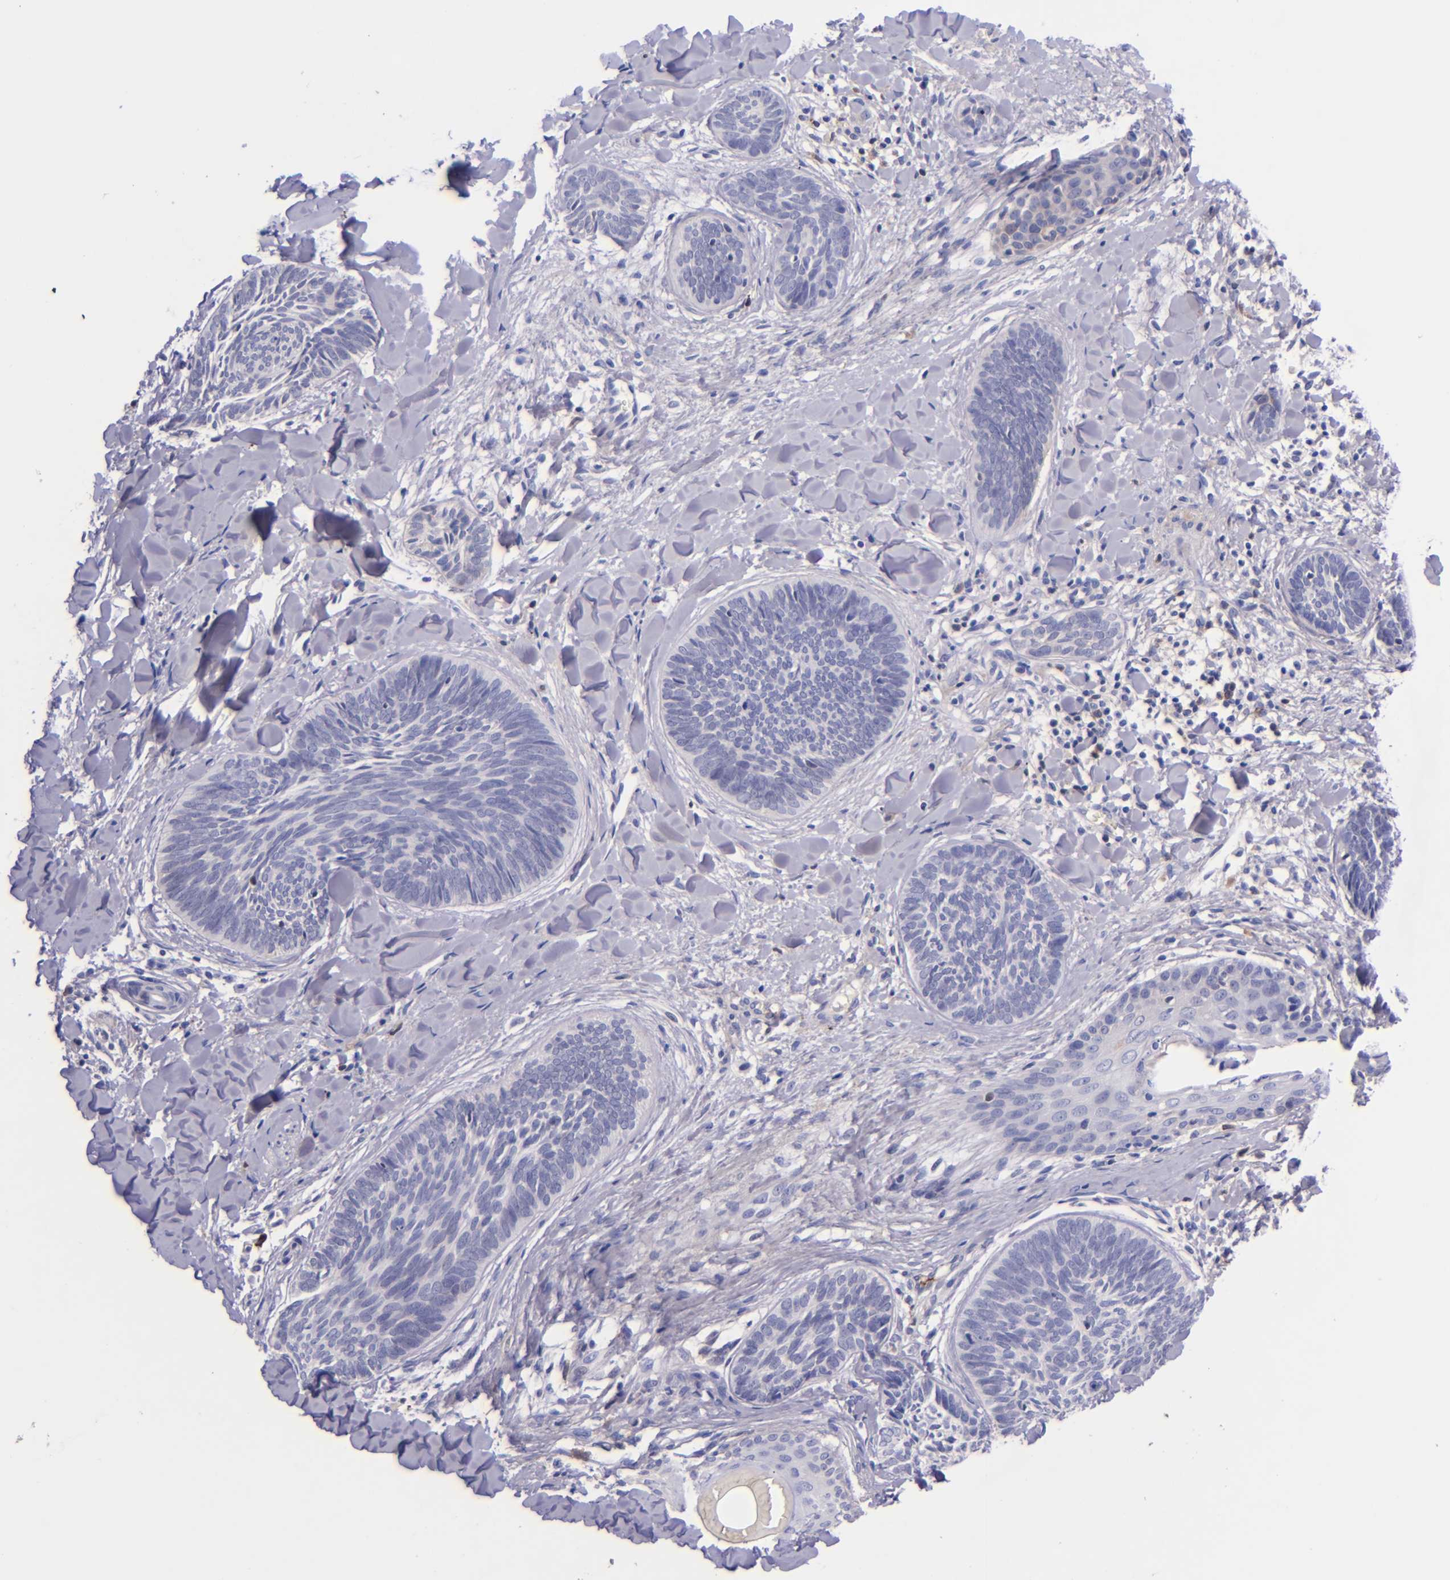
{"staining": {"intensity": "negative", "quantity": "none", "location": "none"}, "tissue": "skin cancer", "cell_type": "Tumor cells", "image_type": "cancer", "snomed": [{"axis": "morphology", "description": "Basal cell carcinoma"}, {"axis": "topography", "description": "Skin"}], "caption": "DAB immunohistochemical staining of skin cancer (basal cell carcinoma) displays no significant expression in tumor cells.", "gene": "KNG1", "patient": {"sex": "female", "age": 81}}